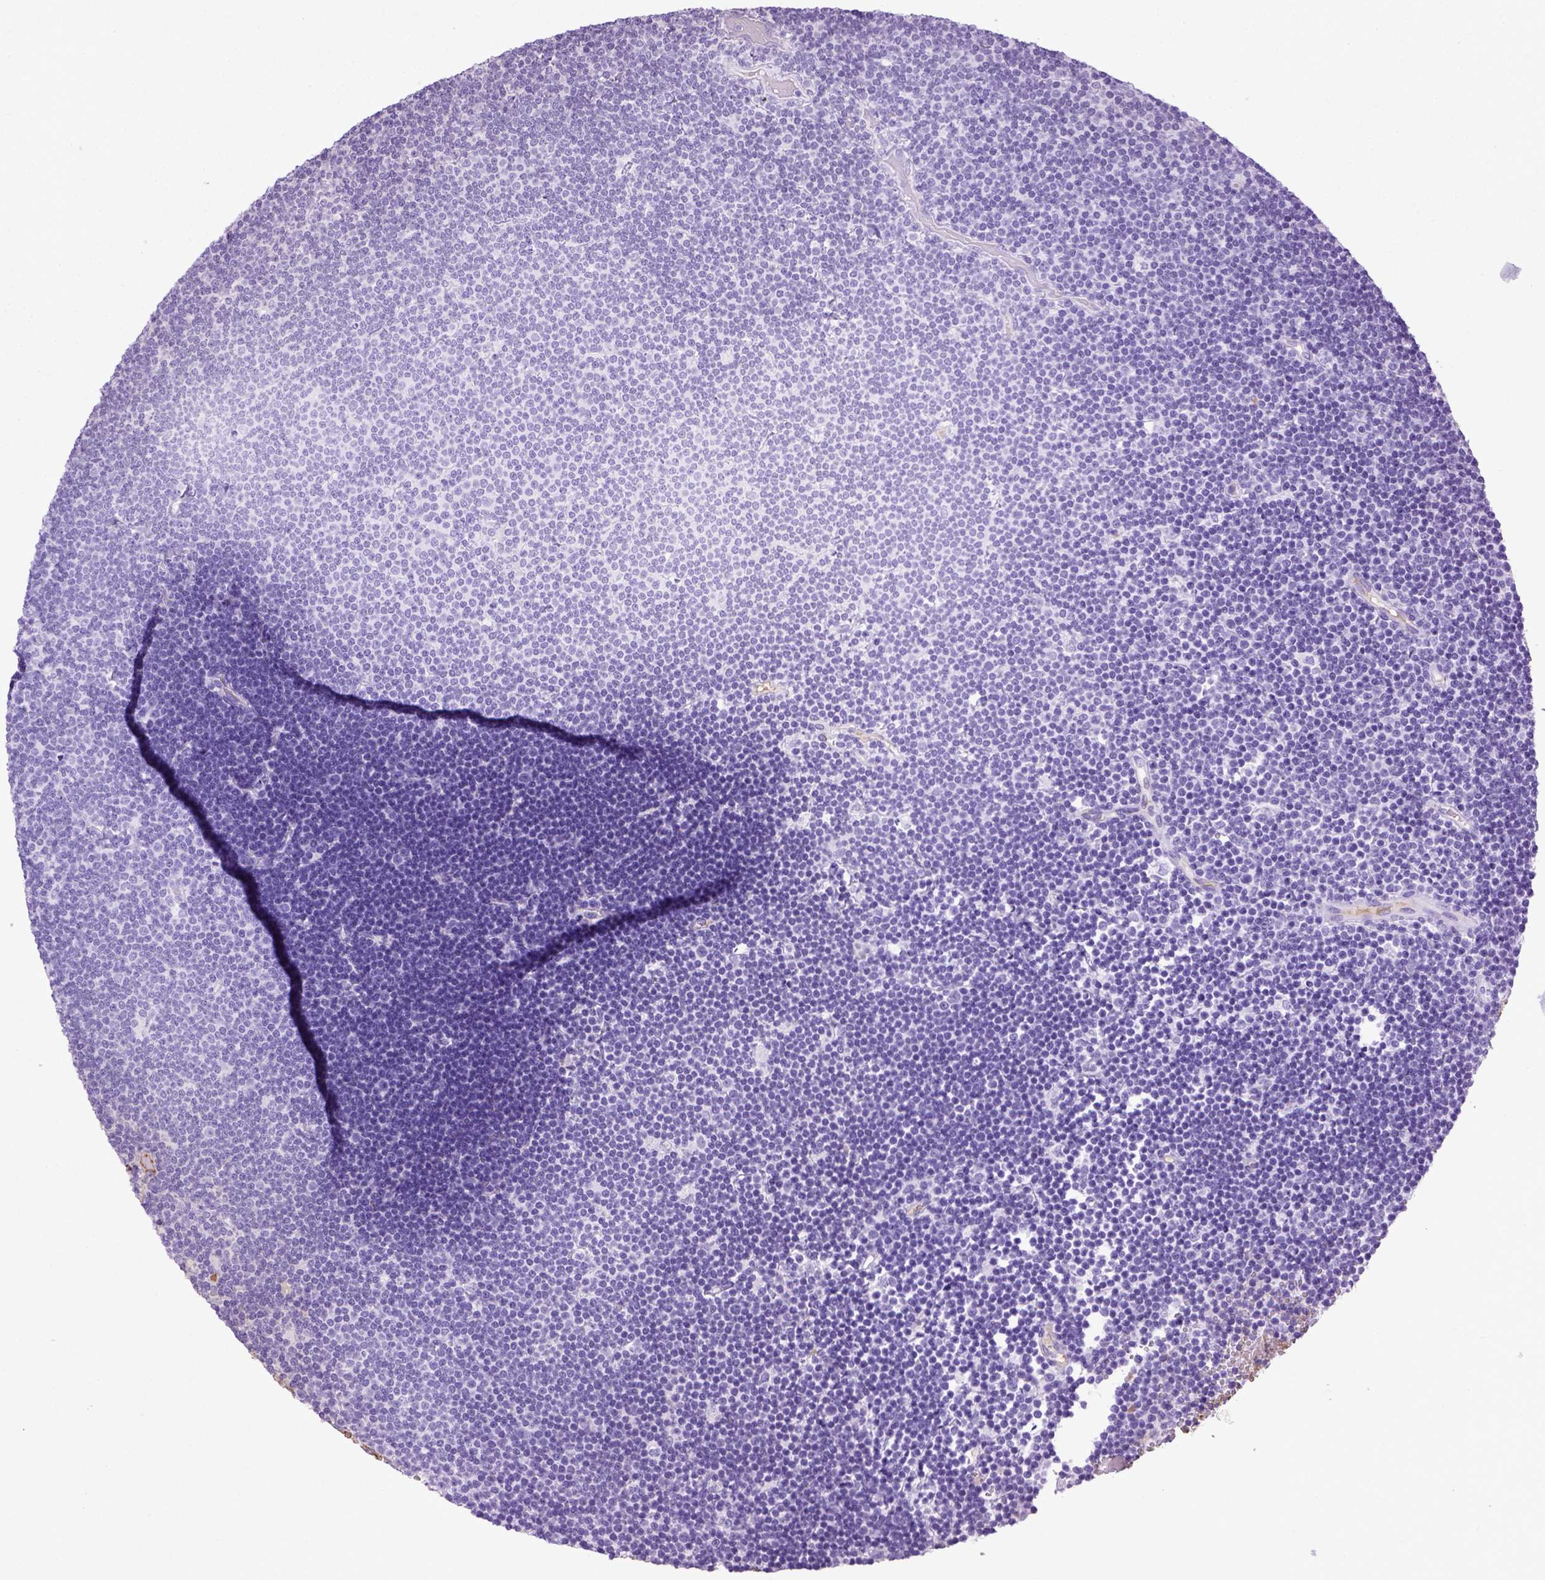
{"staining": {"intensity": "negative", "quantity": "none", "location": "none"}, "tissue": "lymphoma", "cell_type": "Tumor cells", "image_type": "cancer", "snomed": [{"axis": "morphology", "description": "Malignant lymphoma, non-Hodgkin's type, Low grade"}, {"axis": "topography", "description": "Brain"}], "caption": "IHC histopathology image of low-grade malignant lymphoma, non-Hodgkin's type stained for a protein (brown), which exhibits no expression in tumor cells.", "gene": "ADAMTS8", "patient": {"sex": "female", "age": 66}}